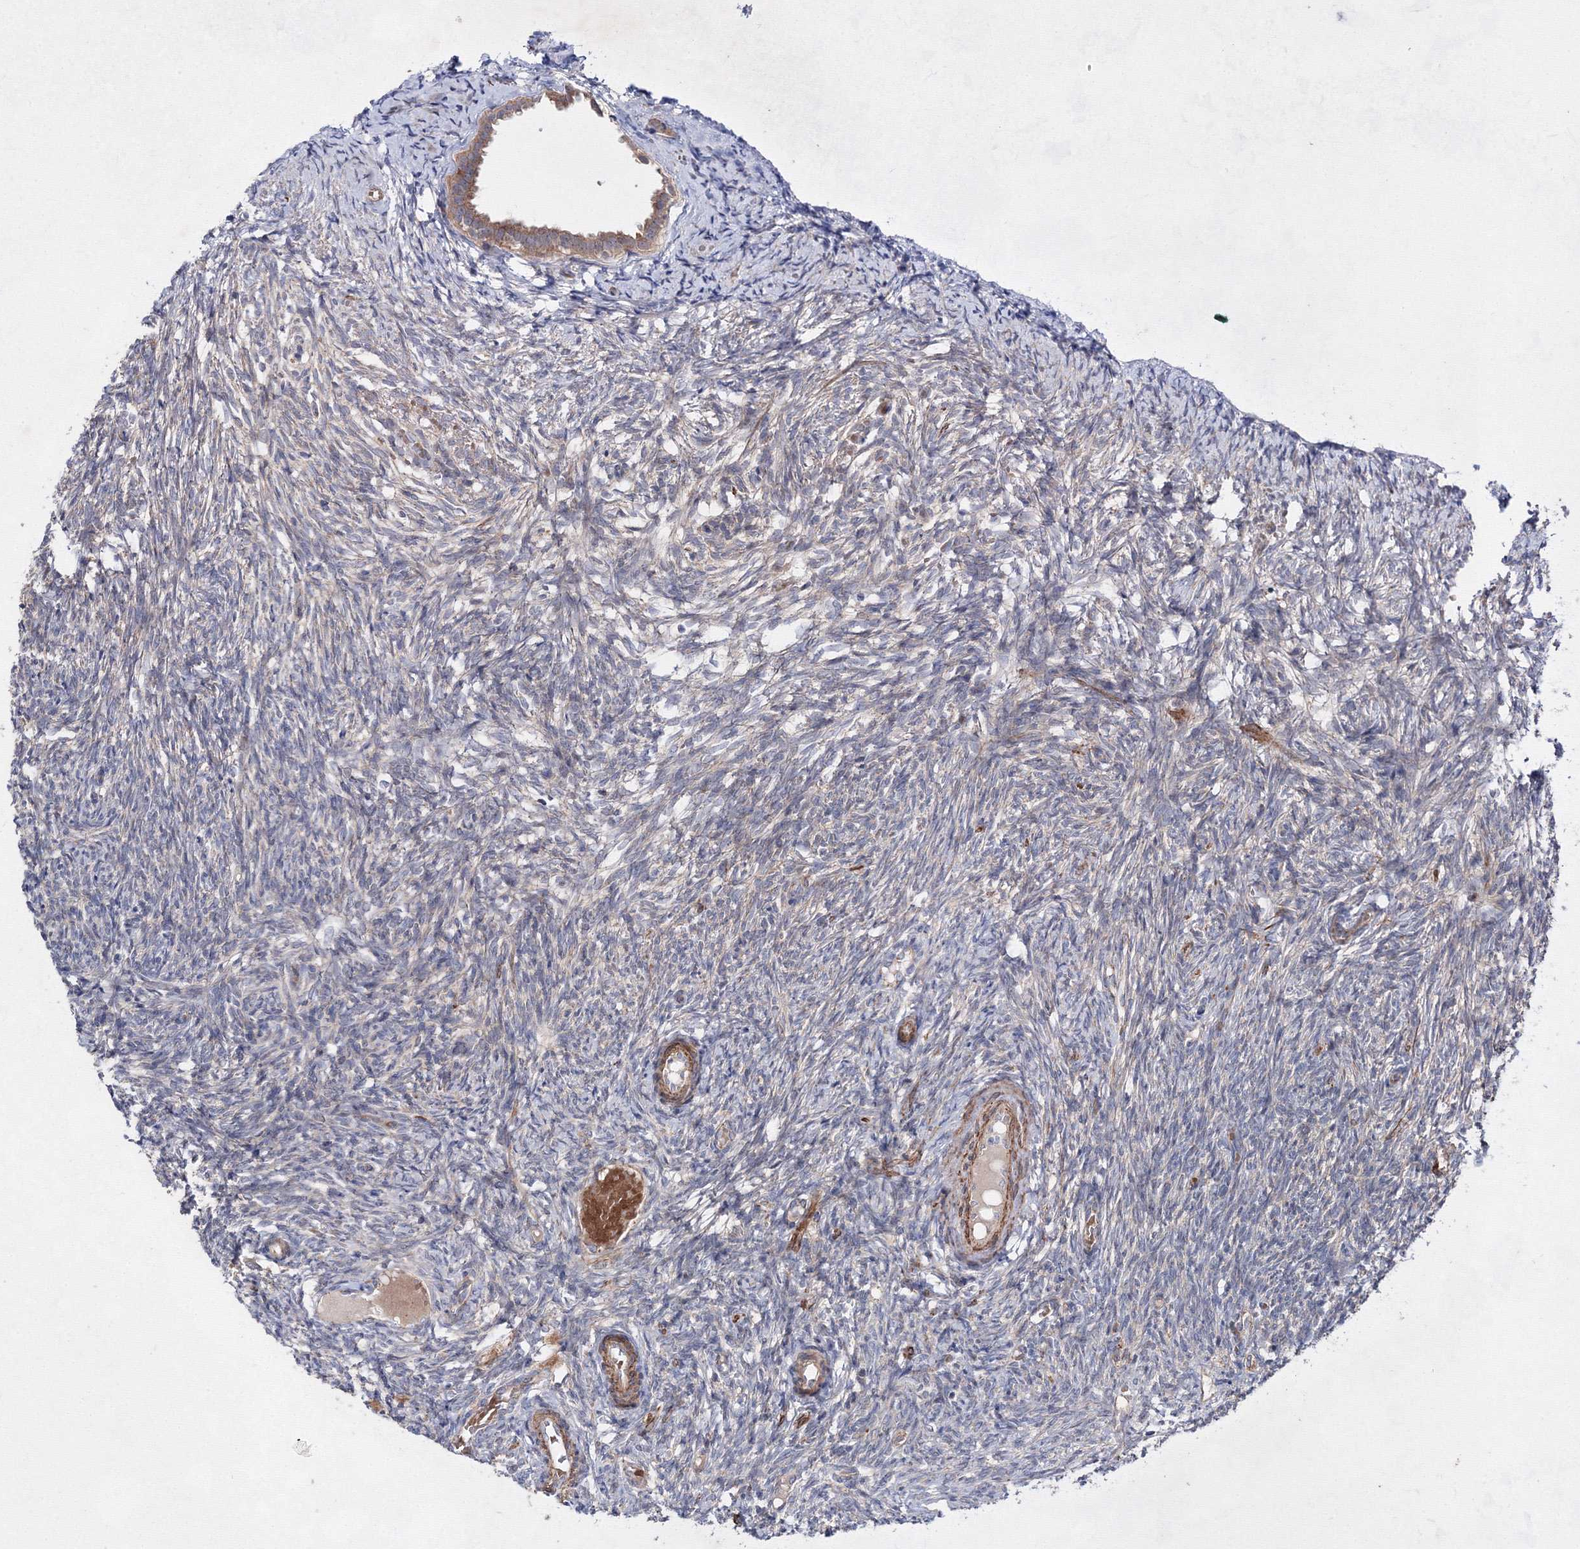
{"staining": {"intensity": "negative", "quantity": "none", "location": "none"}, "tissue": "ovary", "cell_type": "Ovarian stroma cells", "image_type": "normal", "snomed": [{"axis": "morphology", "description": "Normal tissue, NOS"}, {"axis": "topography", "description": "Ovary"}], "caption": "Ovarian stroma cells show no significant protein staining in unremarkable ovary. Nuclei are stained in blue.", "gene": "GFM1", "patient": {"sex": "female", "age": 41}}